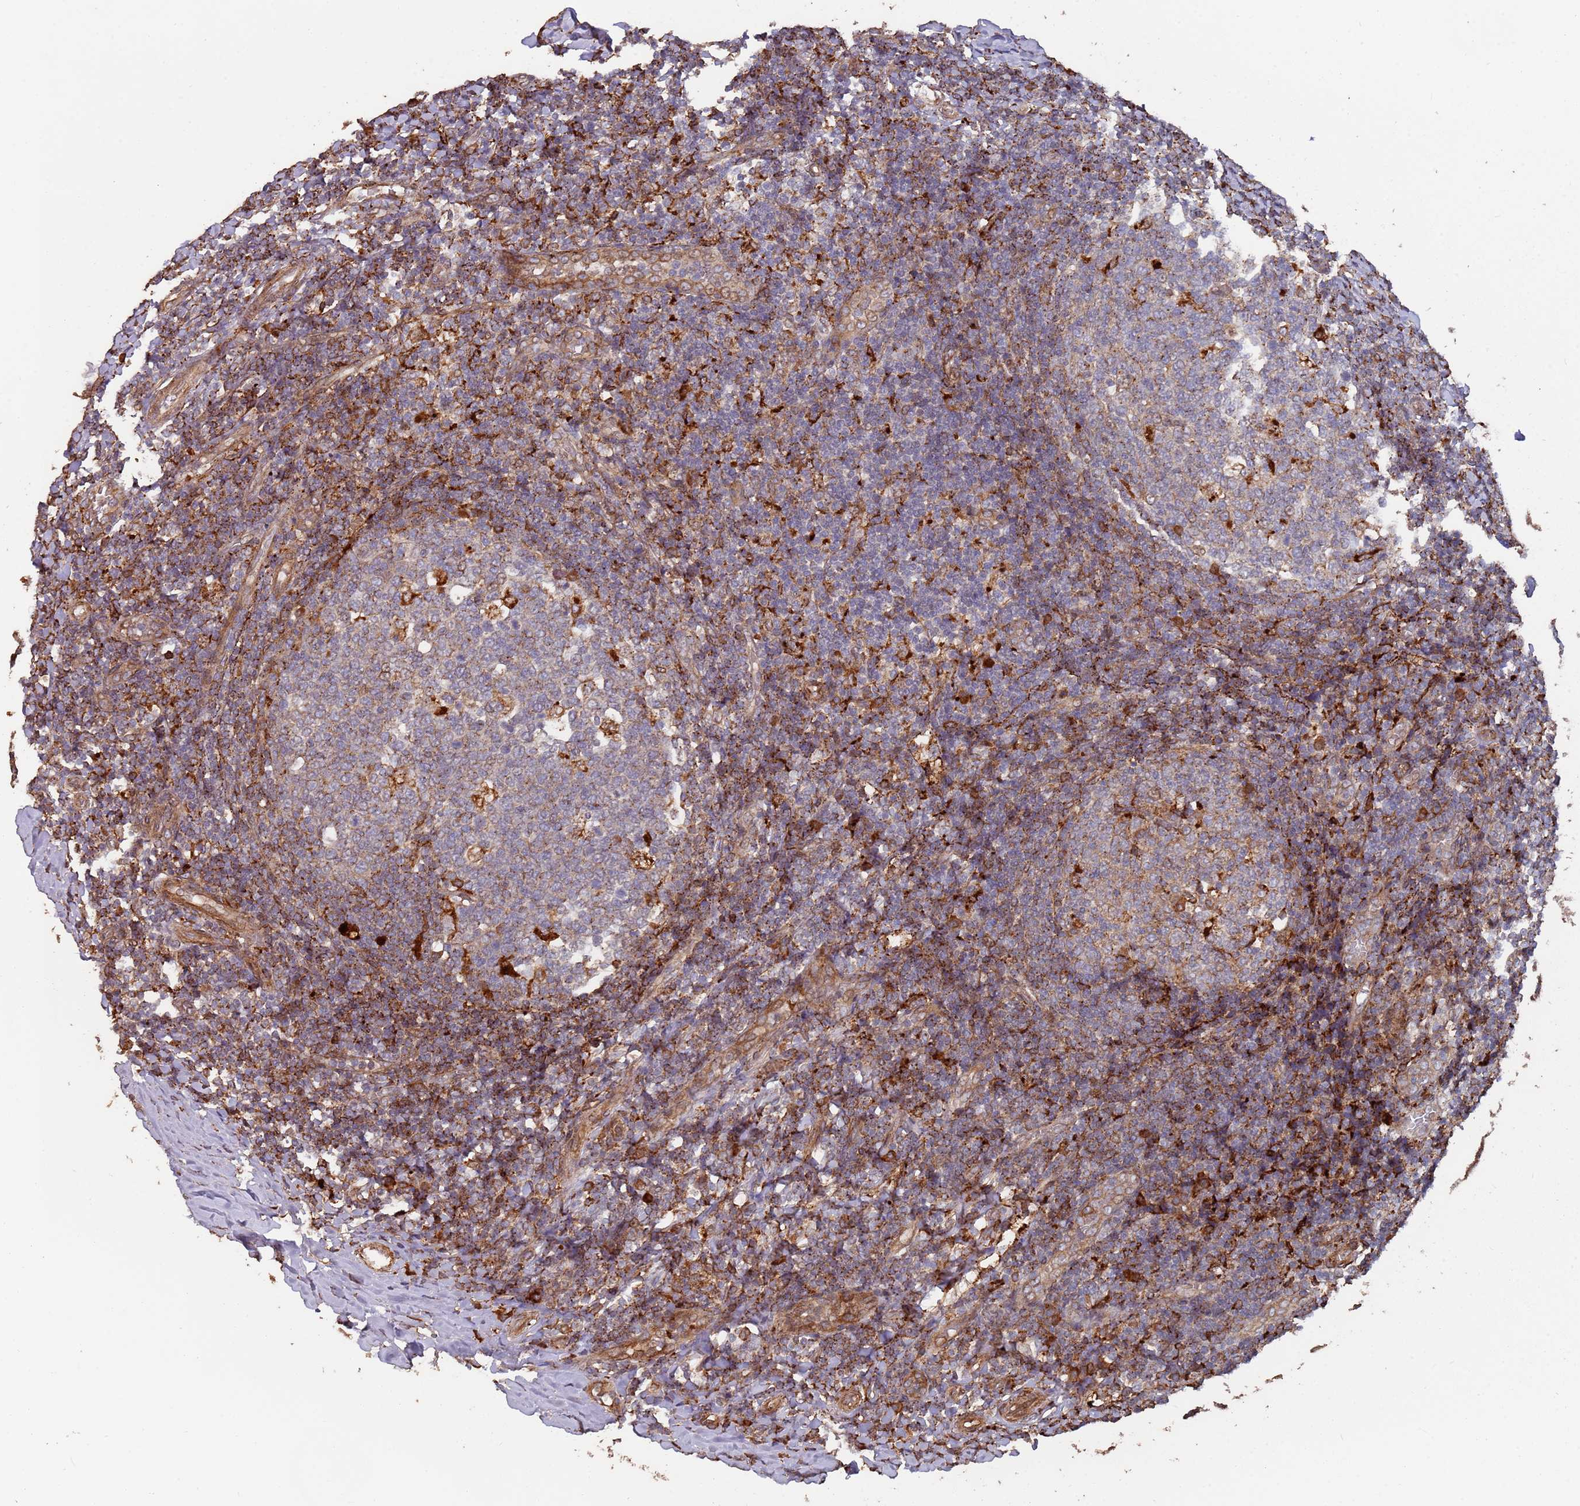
{"staining": {"intensity": "strong", "quantity": "25%-75%", "location": "cytoplasmic/membranous"}, "tissue": "tonsil", "cell_type": "Germinal center cells", "image_type": "normal", "snomed": [{"axis": "morphology", "description": "Normal tissue, NOS"}, {"axis": "topography", "description": "Tonsil"}], "caption": "Immunohistochemistry (IHC) histopathology image of normal human tonsil stained for a protein (brown), which displays high levels of strong cytoplasmic/membranous positivity in approximately 25%-75% of germinal center cells.", "gene": "LACC1", "patient": {"sex": "female", "age": 19}}